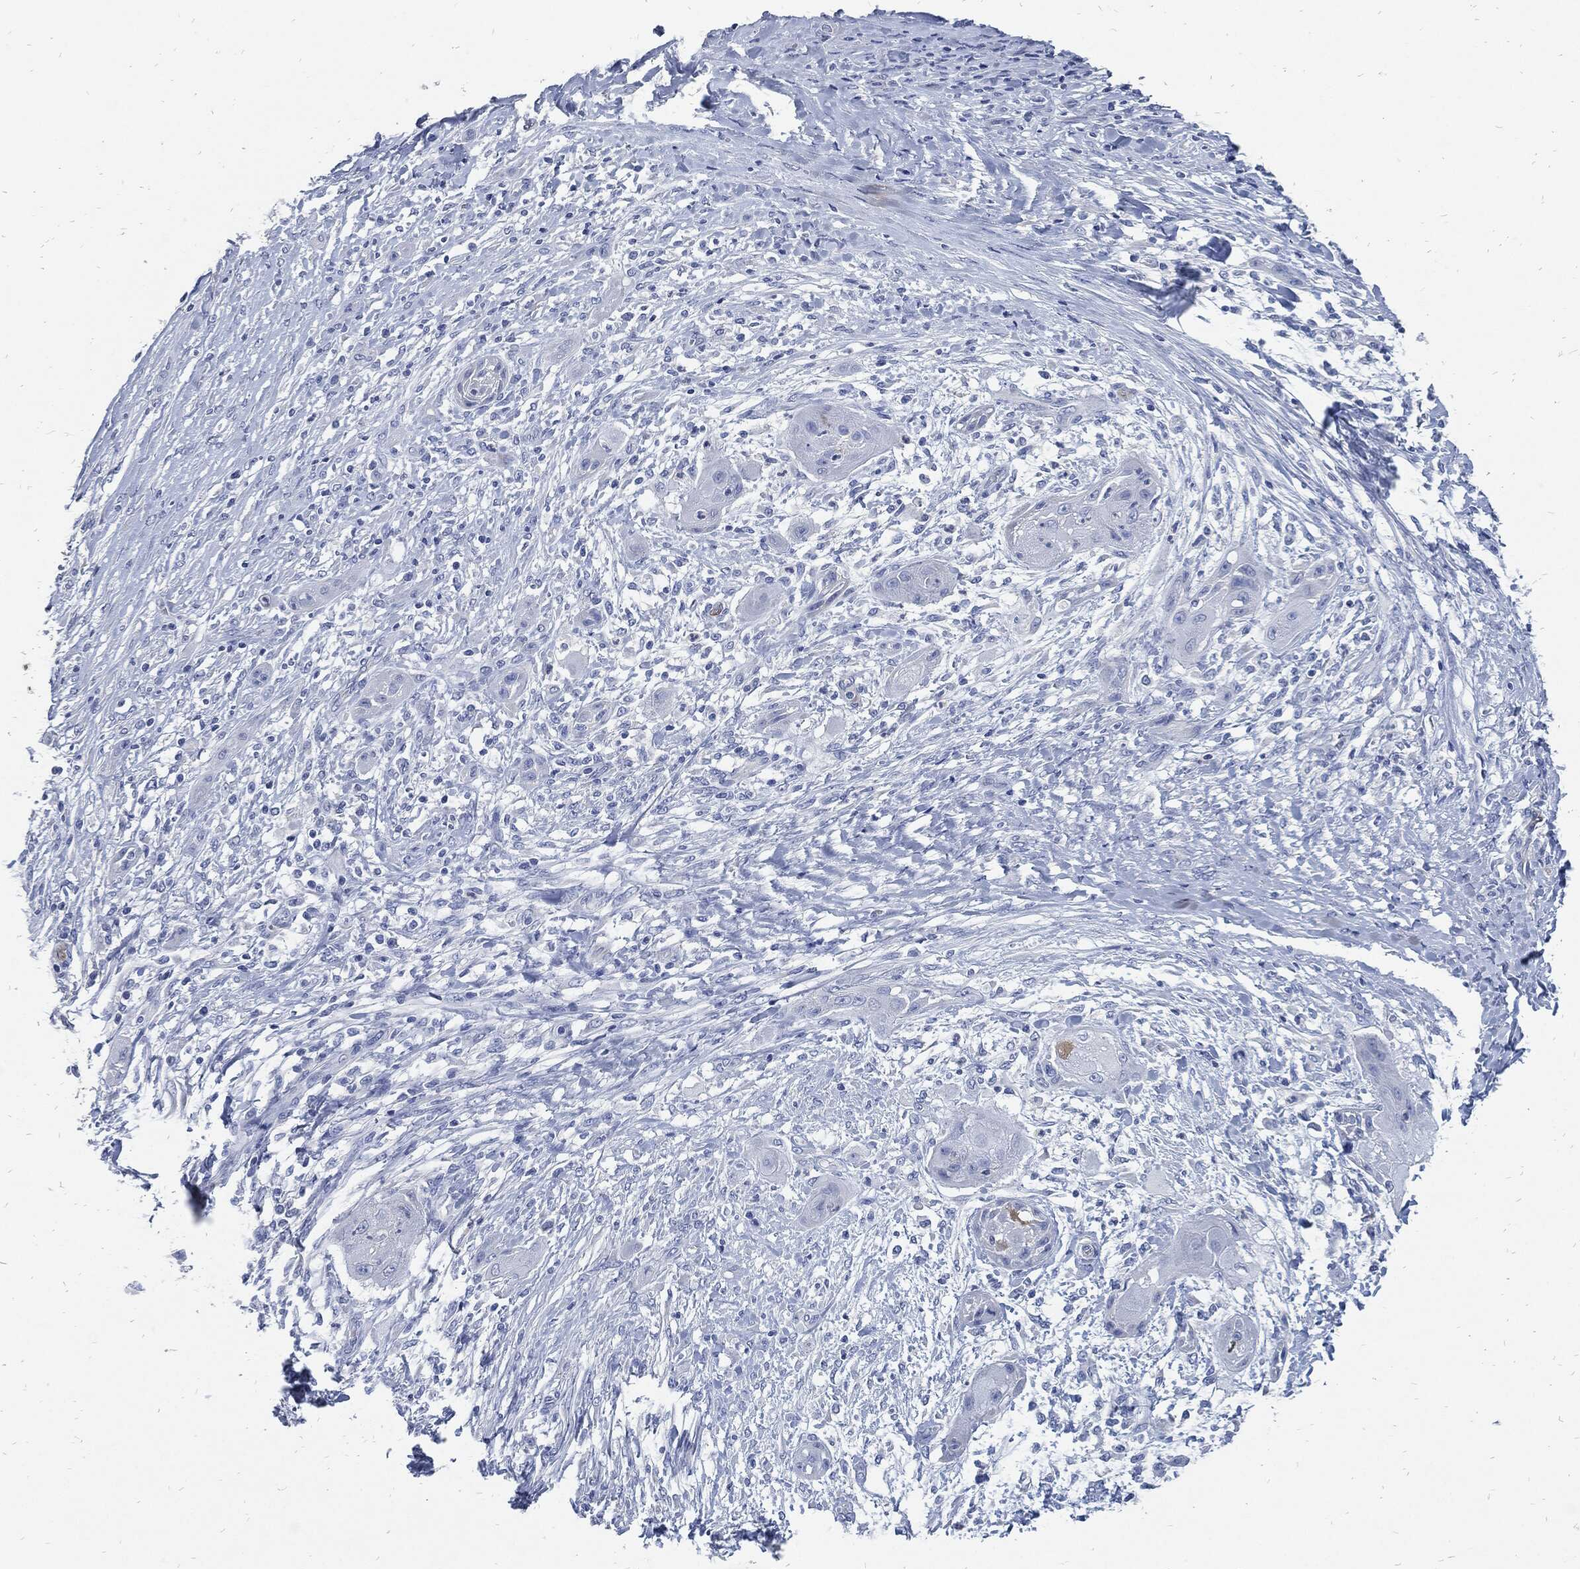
{"staining": {"intensity": "negative", "quantity": "none", "location": "none"}, "tissue": "skin cancer", "cell_type": "Tumor cells", "image_type": "cancer", "snomed": [{"axis": "morphology", "description": "Squamous cell carcinoma, NOS"}, {"axis": "topography", "description": "Skin"}], "caption": "This is an IHC histopathology image of skin cancer. There is no positivity in tumor cells.", "gene": "FABP4", "patient": {"sex": "male", "age": 62}}